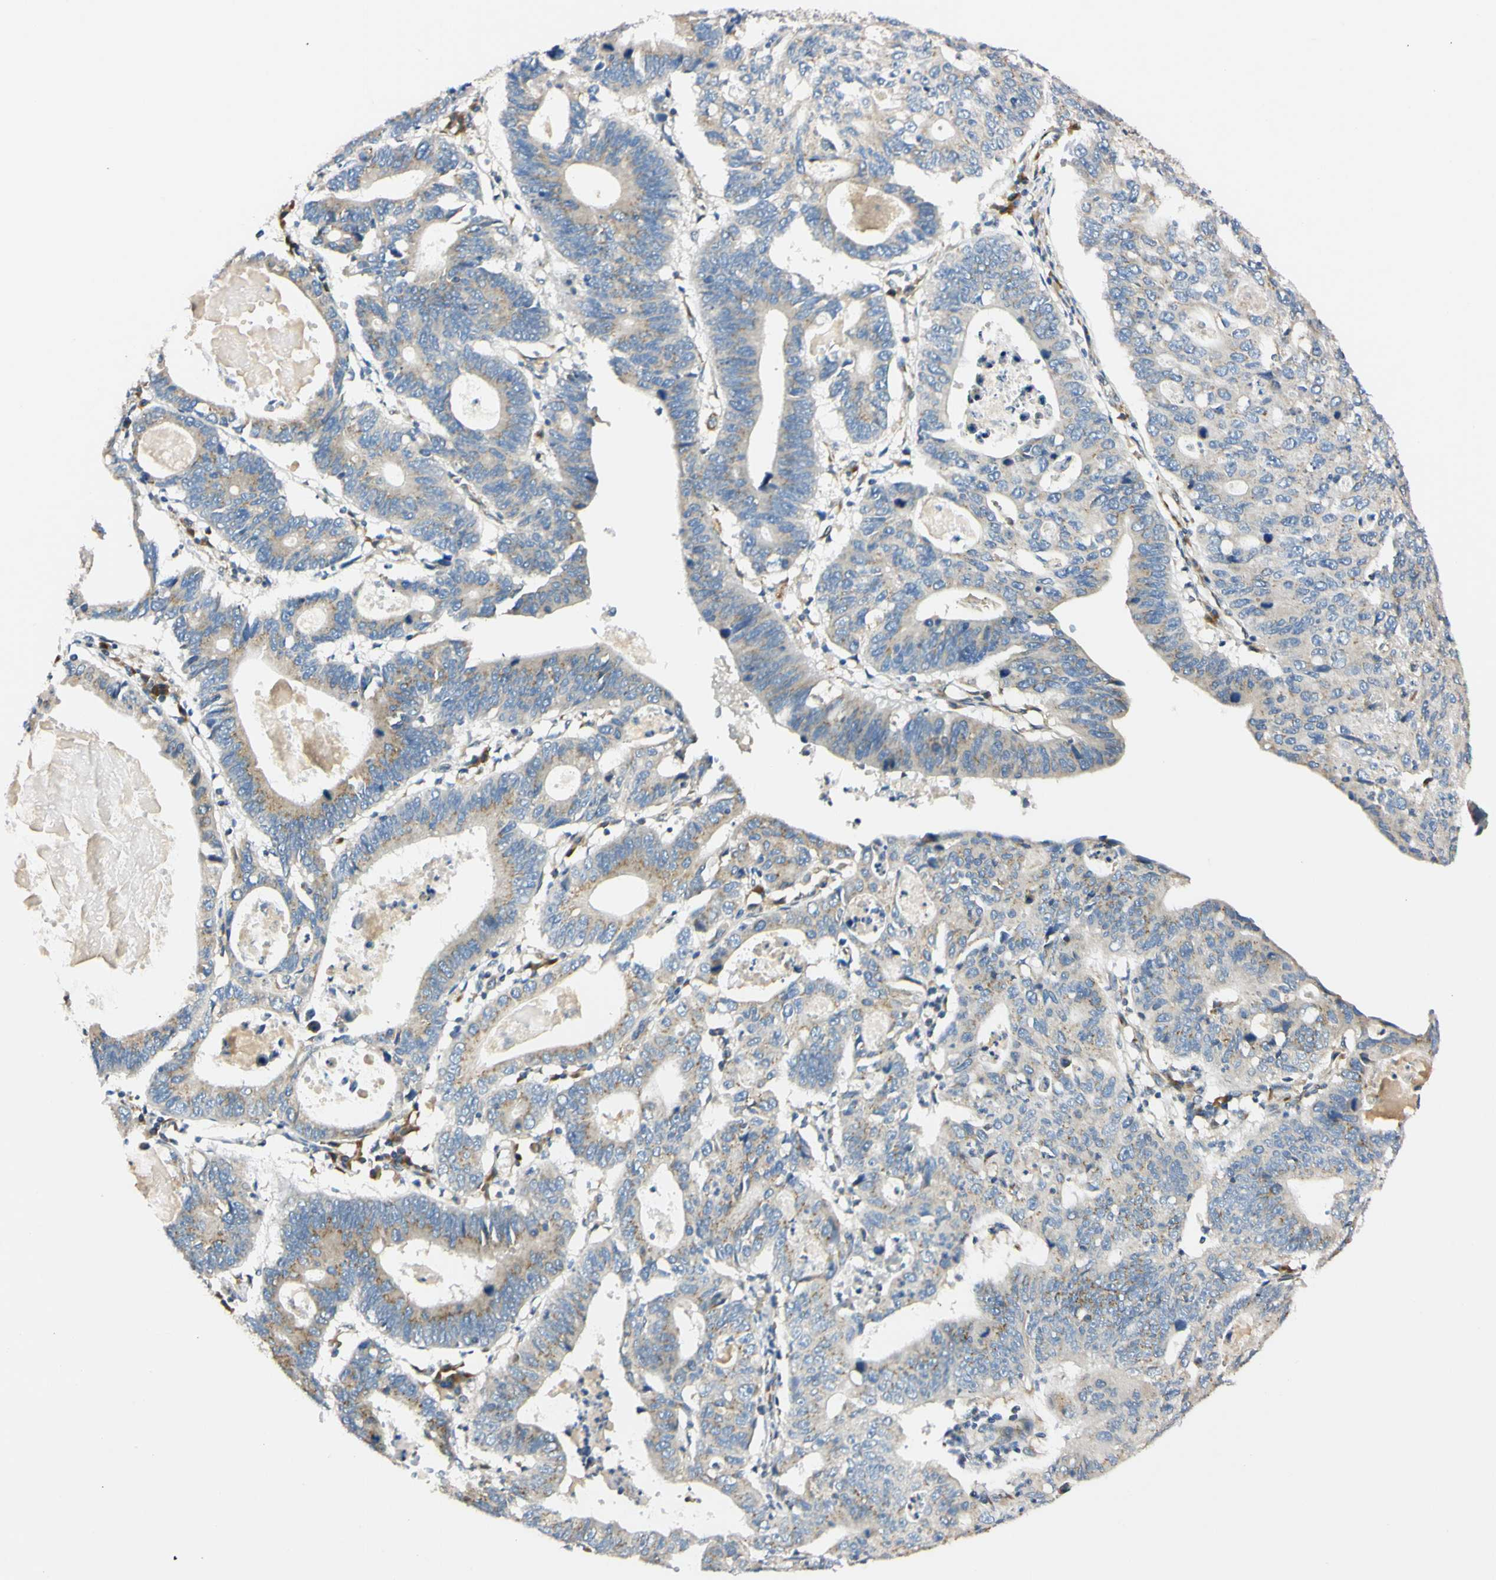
{"staining": {"intensity": "weak", "quantity": "25%-75%", "location": "cytoplasmic/membranous"}, "tissue": "stomach cancer", "cell_type": "Tumor cells", "image_type": "cancer", "snomed": [{"axis": "morphology", "description": "Adenocarcinoma, NOS"}, {"axis": "topography", "description": "Stomach"}], "caption": "The immunohistochemical stain labels weak cytoplasmic/membranous staining in tumor cells of stomach cancer (adenocarcinoma) tissue.", "gene": "IER3IP1", "patient": {"sex": "male", "age": 59}}